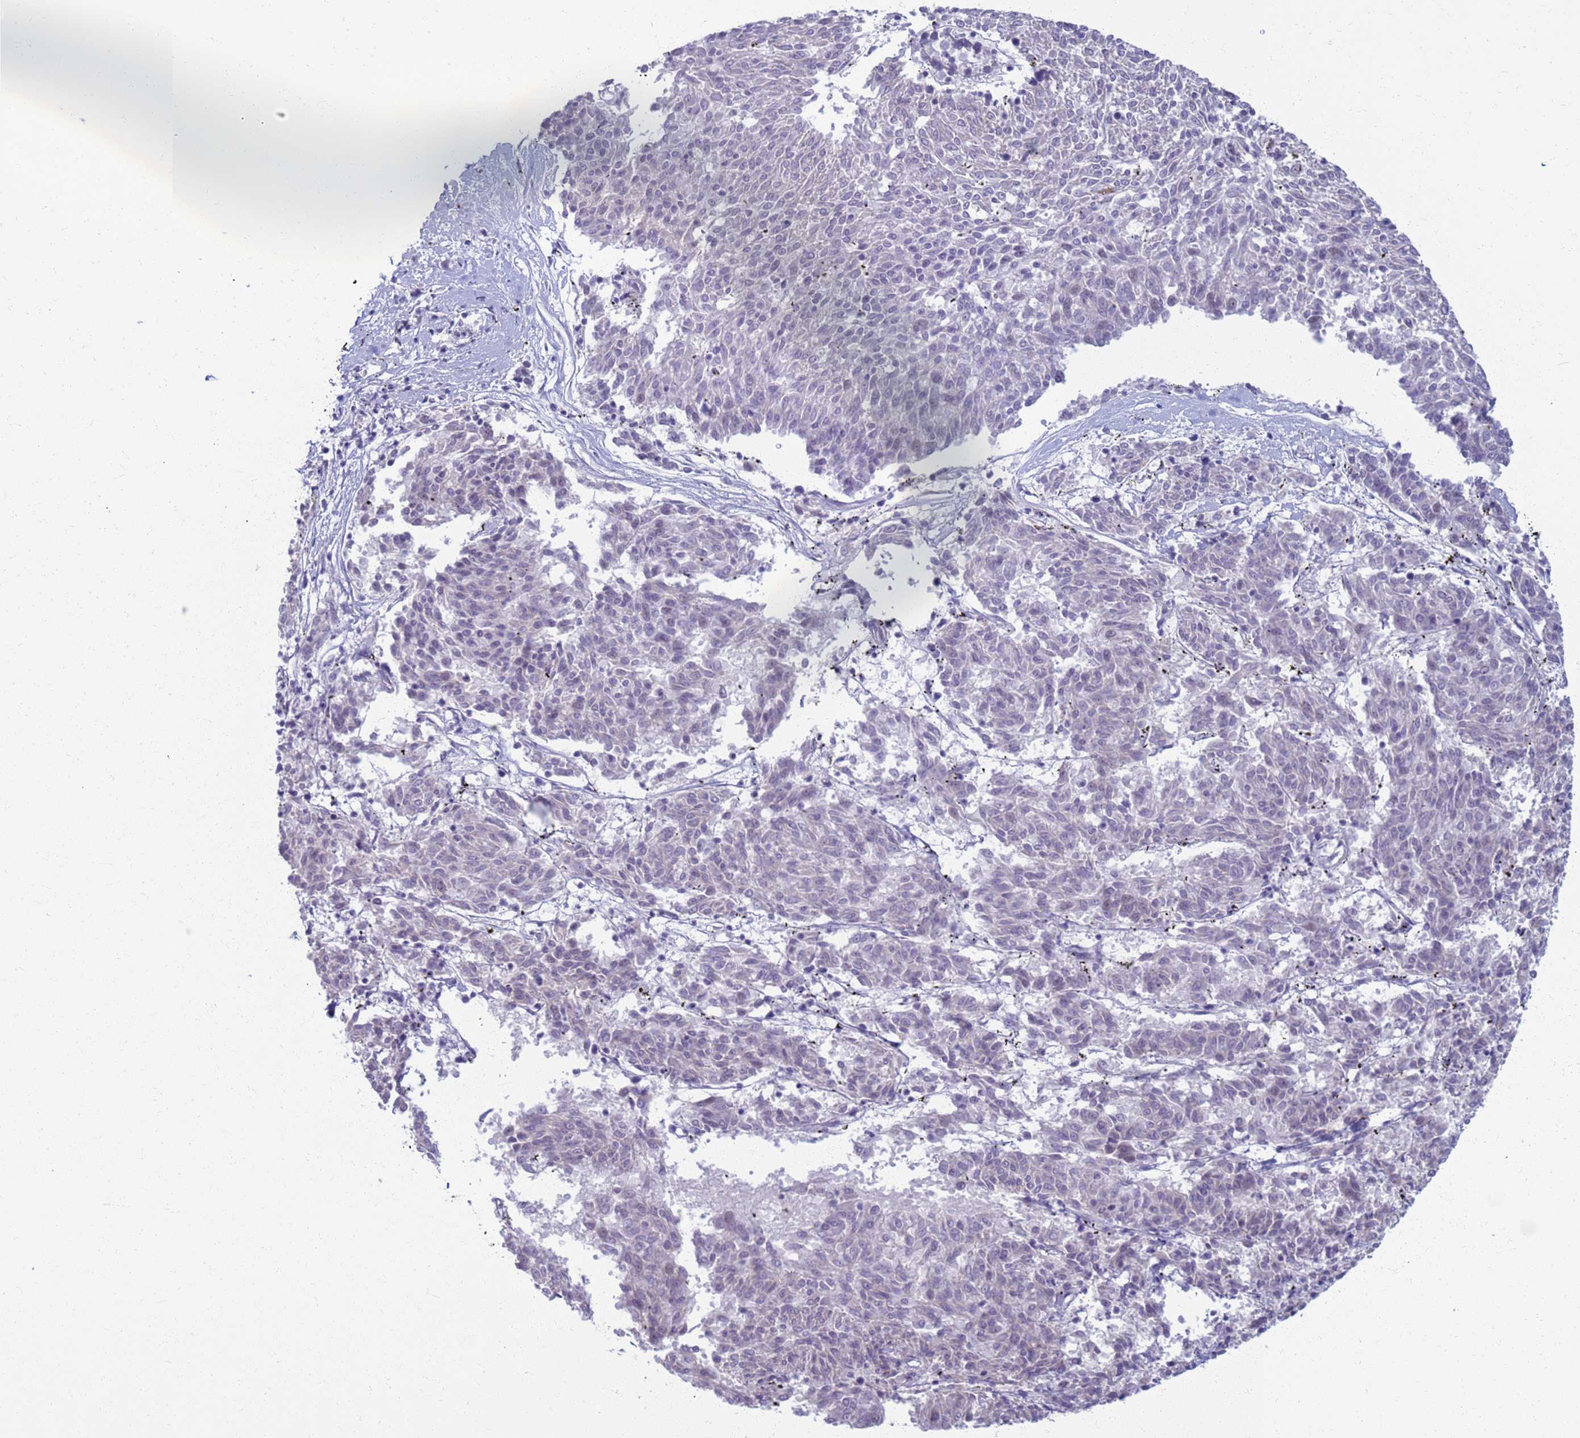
{"staining": {"intensity": "negative", "quantity": "none", "location": "none"}, "tissue": "melanoma", "cell_type": "Tumor cells", "image_type": "cancer", "snomed": [{"axis": "morphology", "description": "Malignant melanoma, NOS"}, {"axis": "topography", "description": "Skin"}], "caption": "Immunohistochemical staining of melanoma displays no significant expression in tumor cells.", "gene": "CLCA2", "patient": {"sex": "female", "age": 72}}